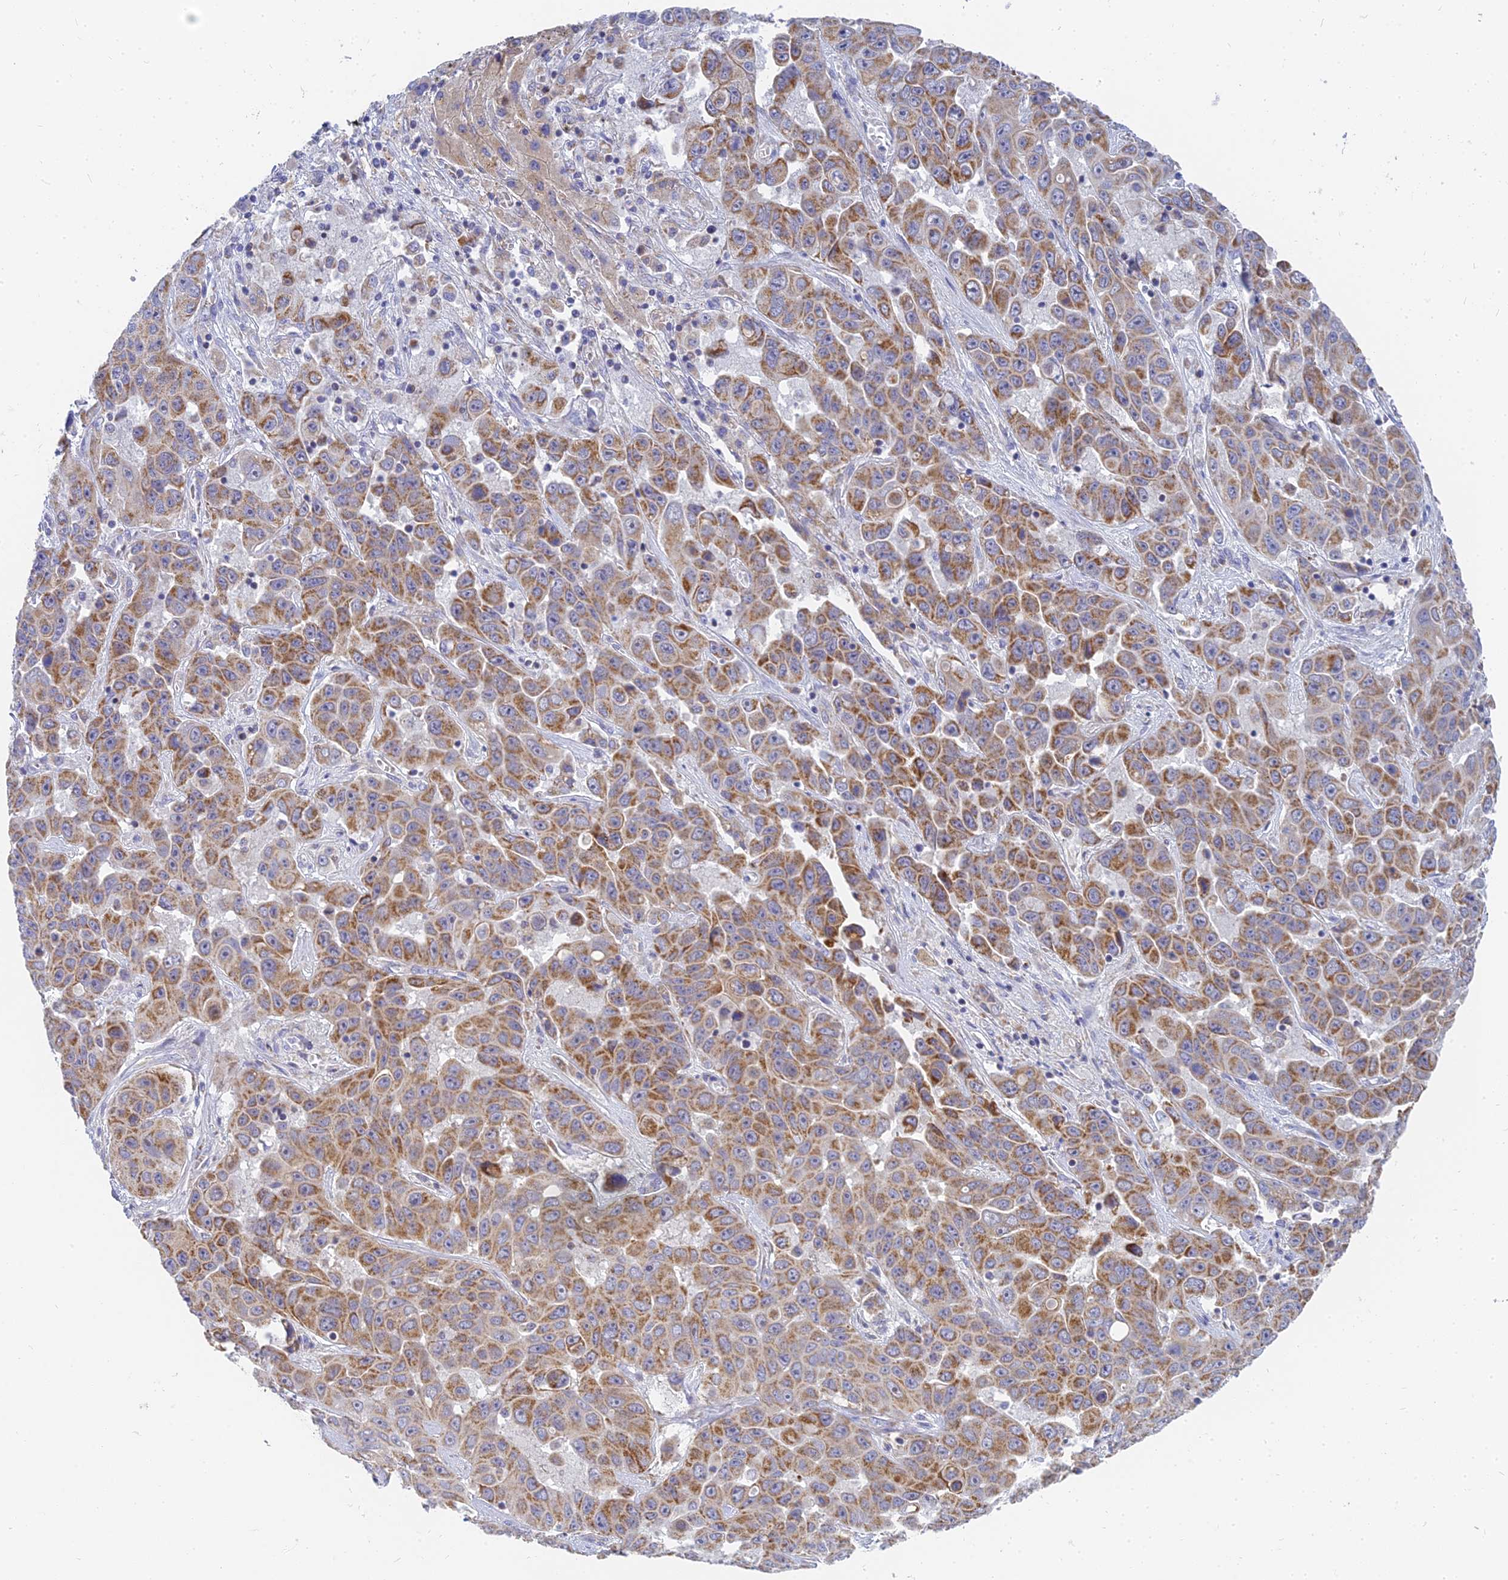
{"staining": {"intensity": "moderate", "quantity": ">75%", "location": "cytoplasmic/membranous"}, "tissue": "liver cancer", "cell_type": "Tumor cells", "image_type": "cancer", "snomed": [{"axis": "morphology", "description": "Cholangiocarcinoma"}, {"axis": "topography", "description": "Liver"}], "caption": "A high-resolution photomicrograph shows IHC staining of liver cancer, which exhibits moderate cytoplasmic/membranous staining in about >75% of tumor cells. The staining is performed using DAB brown chromogen to label protein expression. The nuclei are counter-stained blue using hematoxylin.", "gene": "MRPL15", "patient": {"sex": "female", "age": 52}}